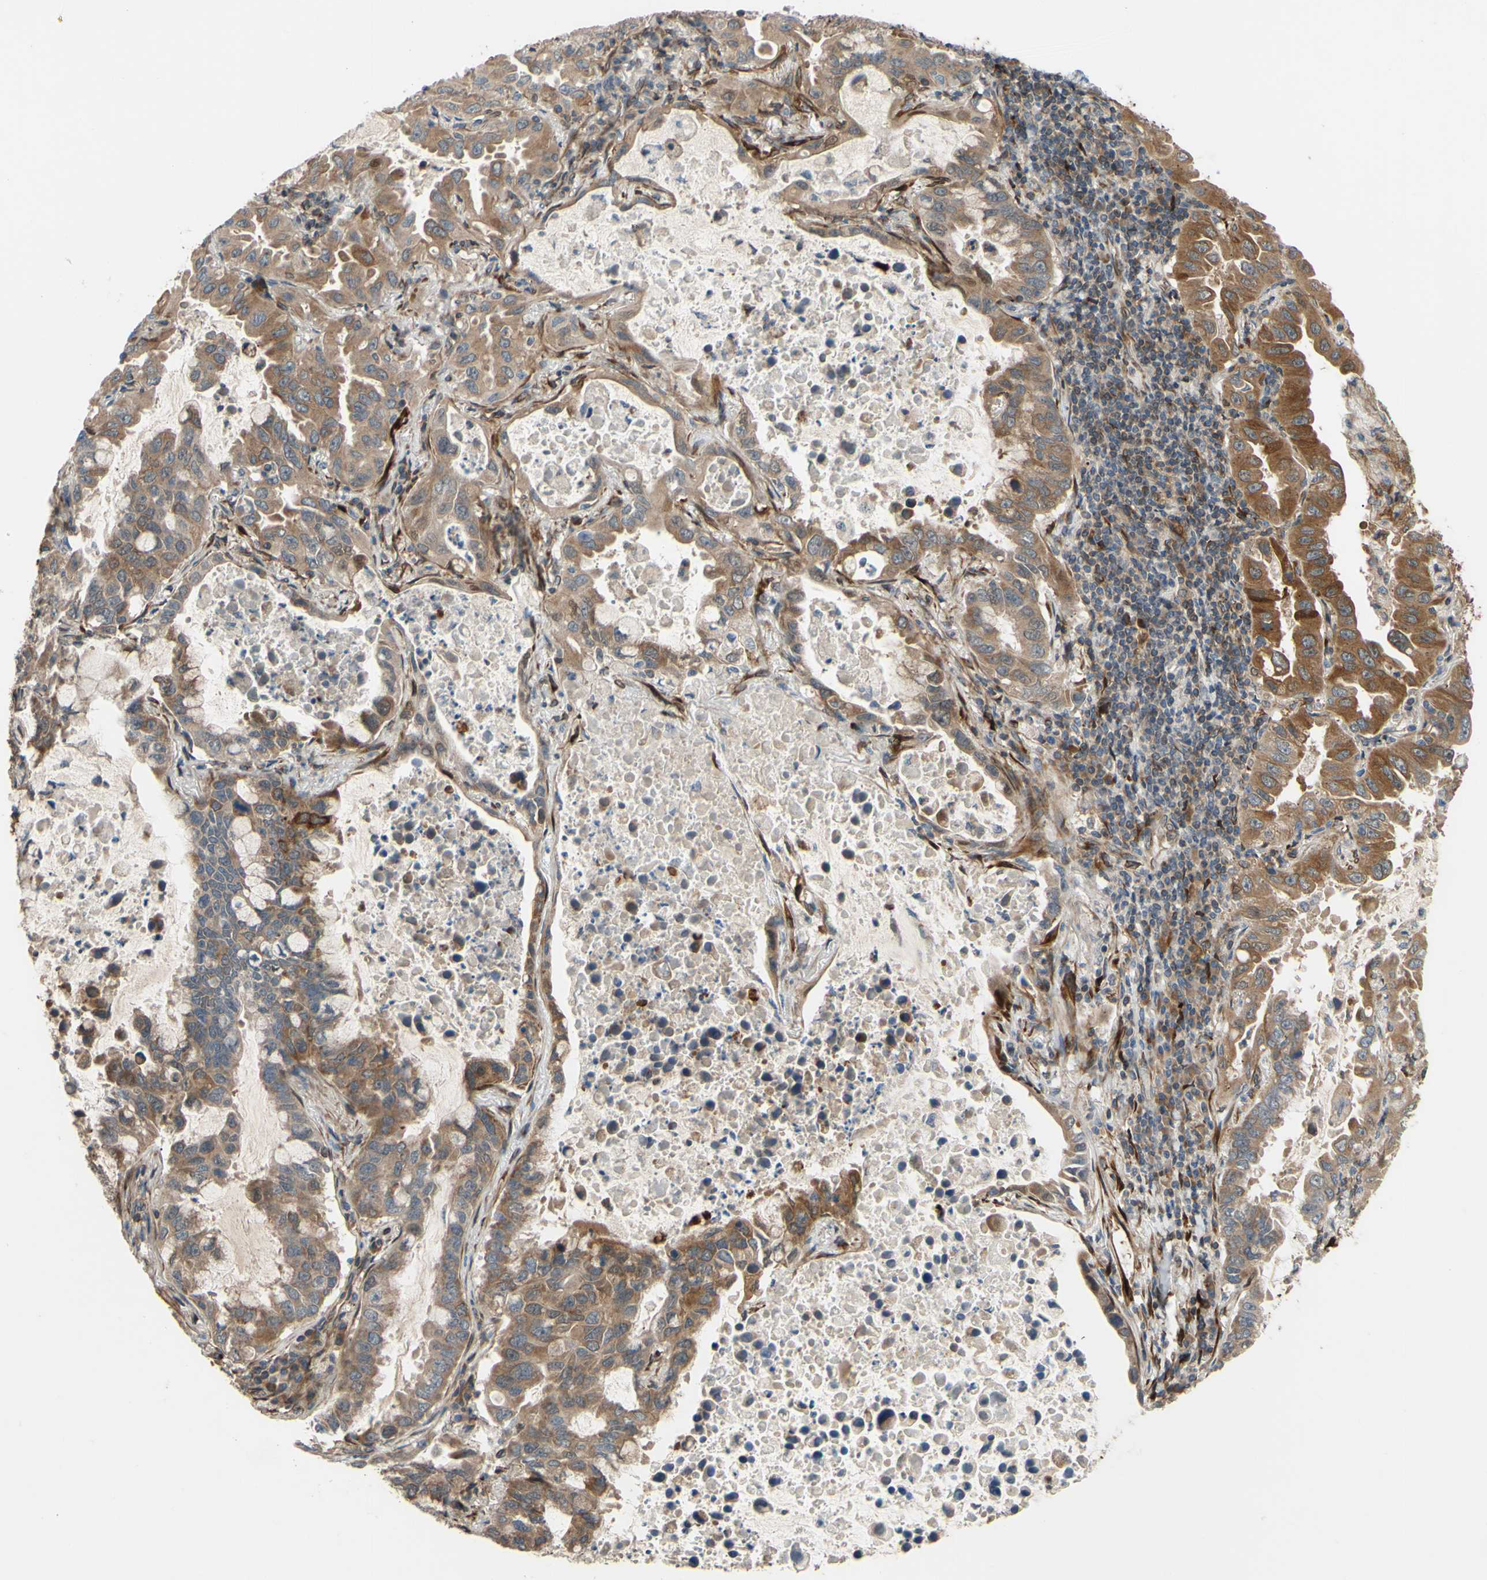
{"staining": {"intensity": "moderate", "quantity": ">75%", "location": "cytoplasmic/membranous"}, "tissue": "lung cancer", "cell_type": "Tumor cells", "image_type": "cancer", "snomed": [{"axis": "morphology", "description": "Adenocarcinoma, NOS"}, {"axis": "topography", "description": "Lung"}], "caption": "A micrograph of human lung cancer stained for a protein reveals moderate cytoplasmic/membranous brown staining in tumor cells.", "gene": "PRAF2", "patient": {"sex": "male", "age": 64}}